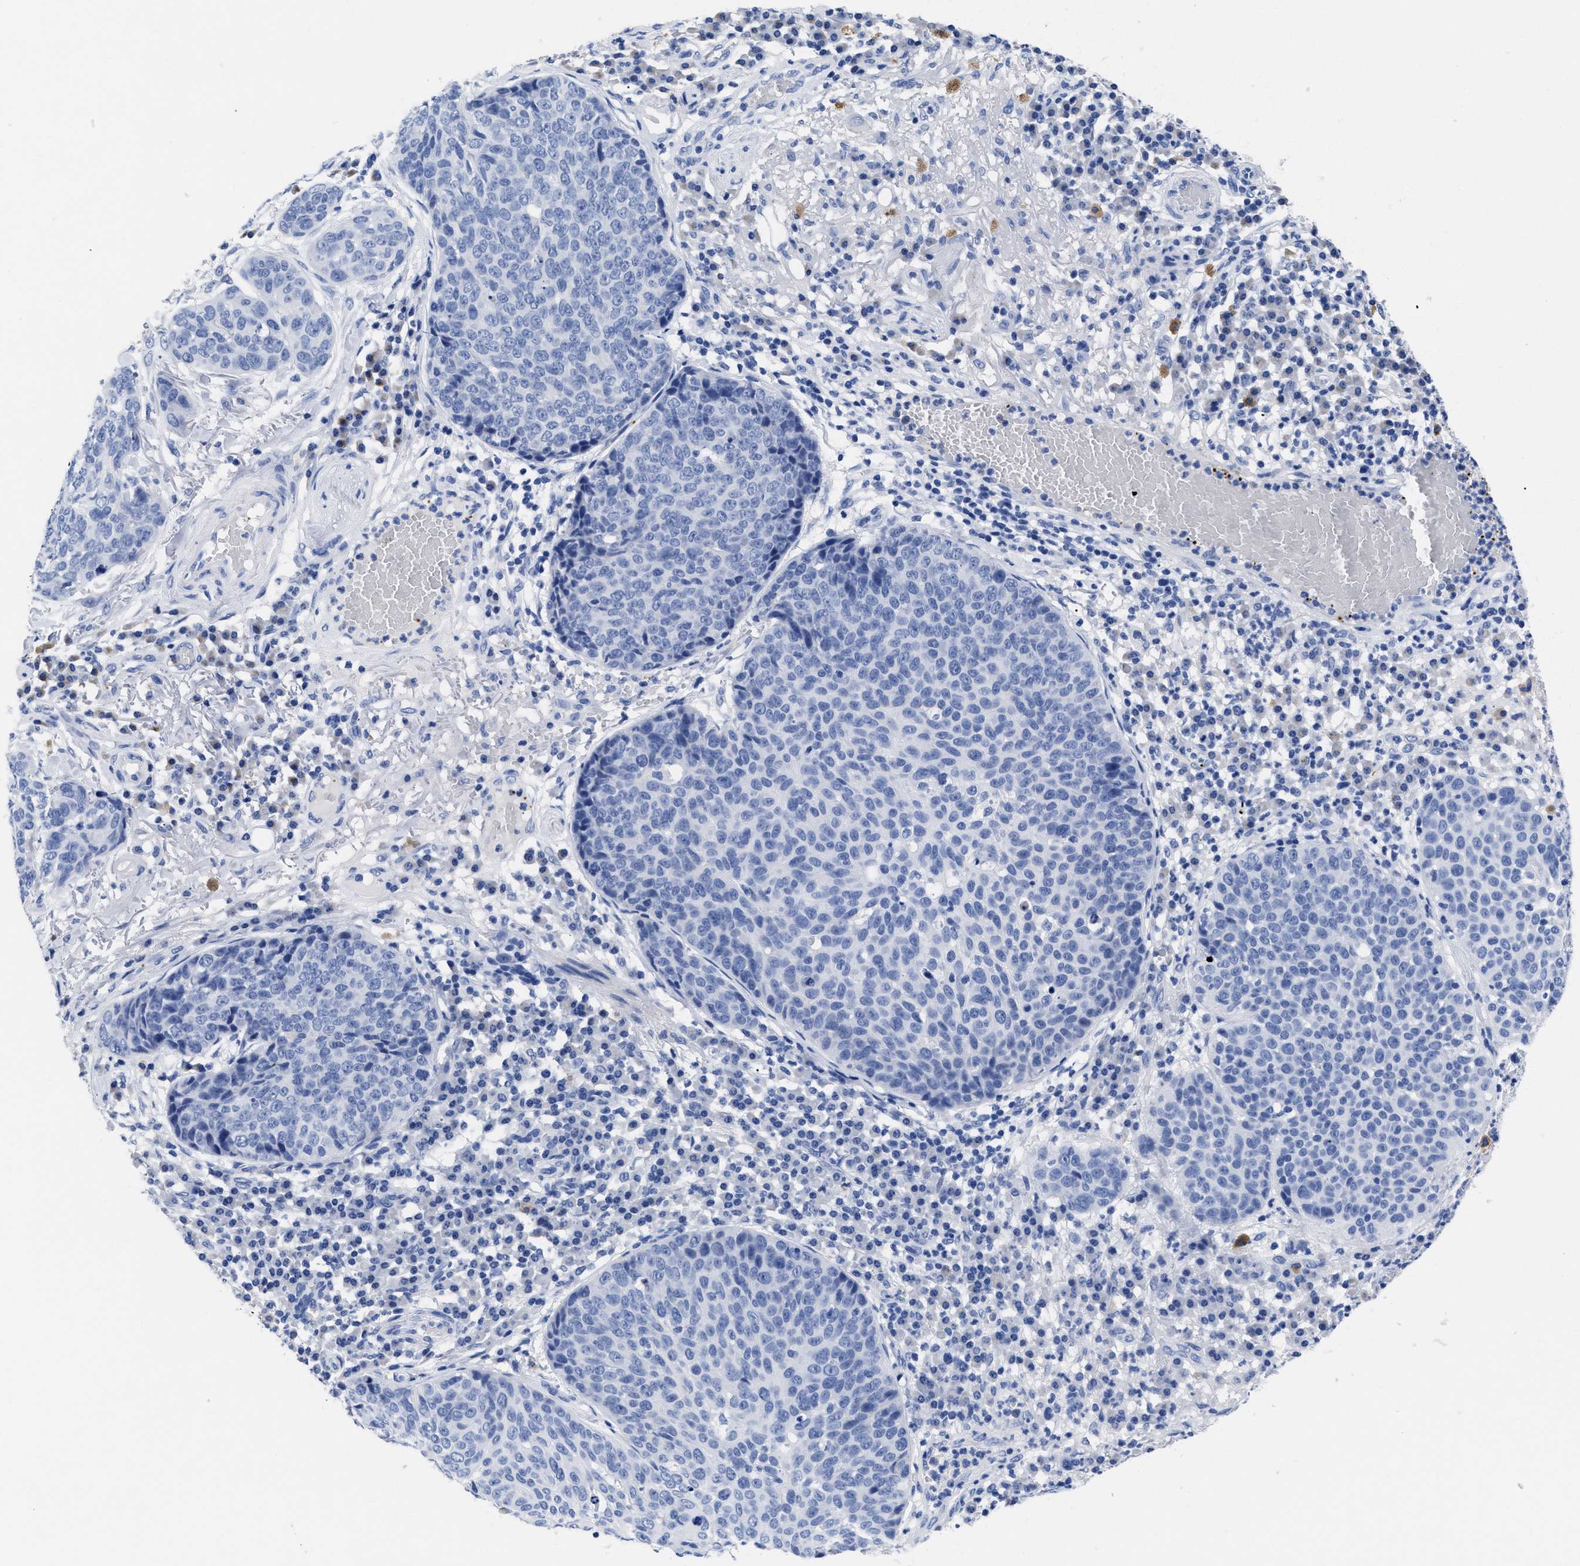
{"staining": {"intensity": "negative", "quantity": "none", "location": "none"}, "tissue": "skin cancer", "cell_type": "Tumor cells", "image_type": "cancer", "snomed": [{"axis": "morphology", "description": "Squamous cell carcinoma in situ, NOS"}, {"axis": "morphology", "description": "Squamous cell carcinoma, NOS"}, {"axis": "topography", "description": "Skin"}], "caption": "This micrograph is of skin cancer stained with IHC to label a protein in brown with the nuclei are counter-stained blue. There is no expression in tumor cells.", "gene": "TREML1", "patient": {"sex": "male", "age": 93}}